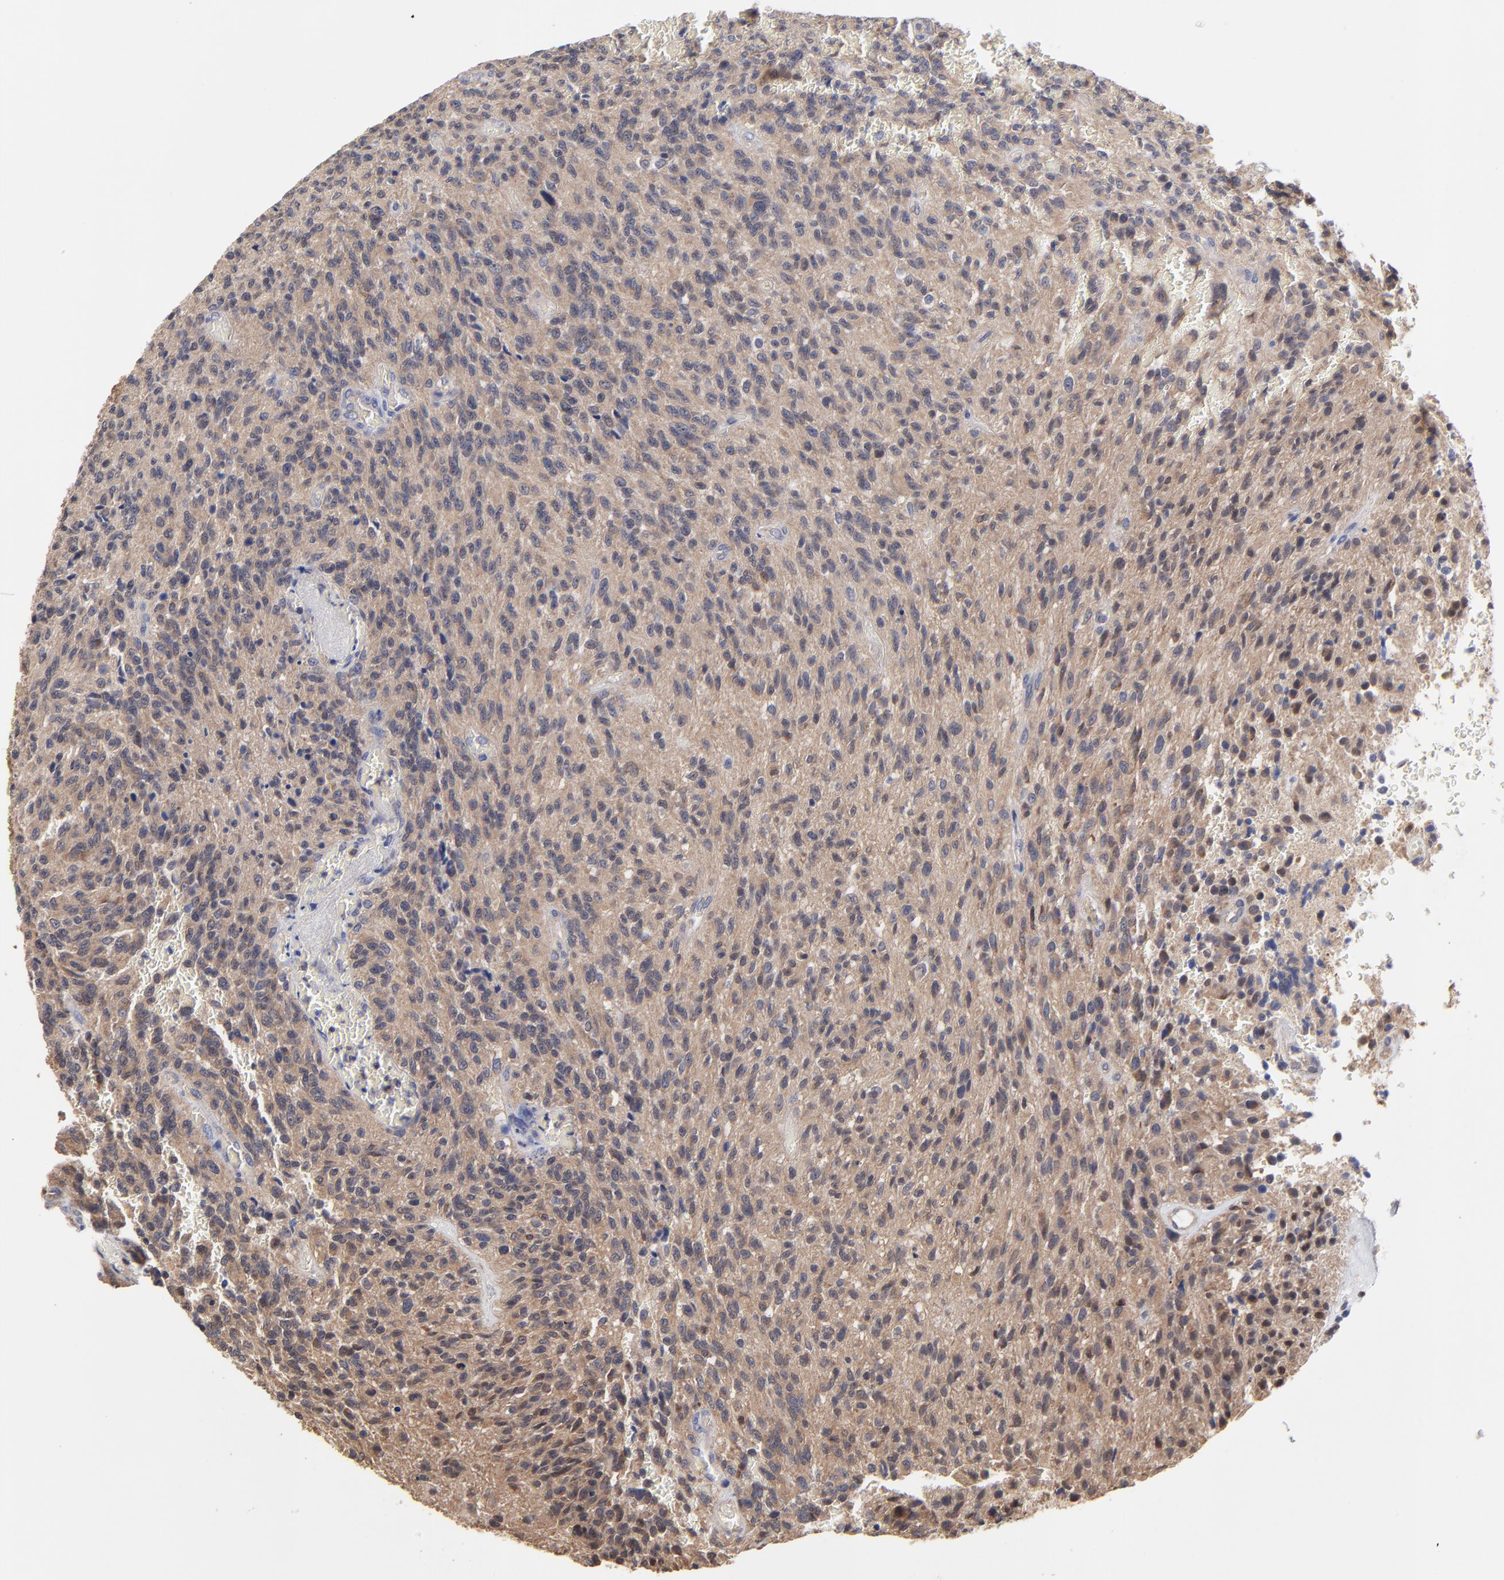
{"staining": {"intensity": "weak", "quantity": ">75%", "location": "cytoplasmic/membranous"}, "tissue": "glioma", "cell_type": "Tumor cells", "image_type": "cancer", "snomed": [{"axis": "morphology", "description": "Normal tissue, NOS"}, {"axis": "morphology", "description": "Glioma, malignant, High grade"}, {"axis": "topography", "description": "Cerebral cortex"}], "caption": "About >75% of tumor cells in human malignant glioma (high-grade) display weak cytoplasmic/membranous protein staining as visualized by brown immunohistochemical staining.", "gene": "PCMT1", "patient": {"sex": "male", "age": 56}}